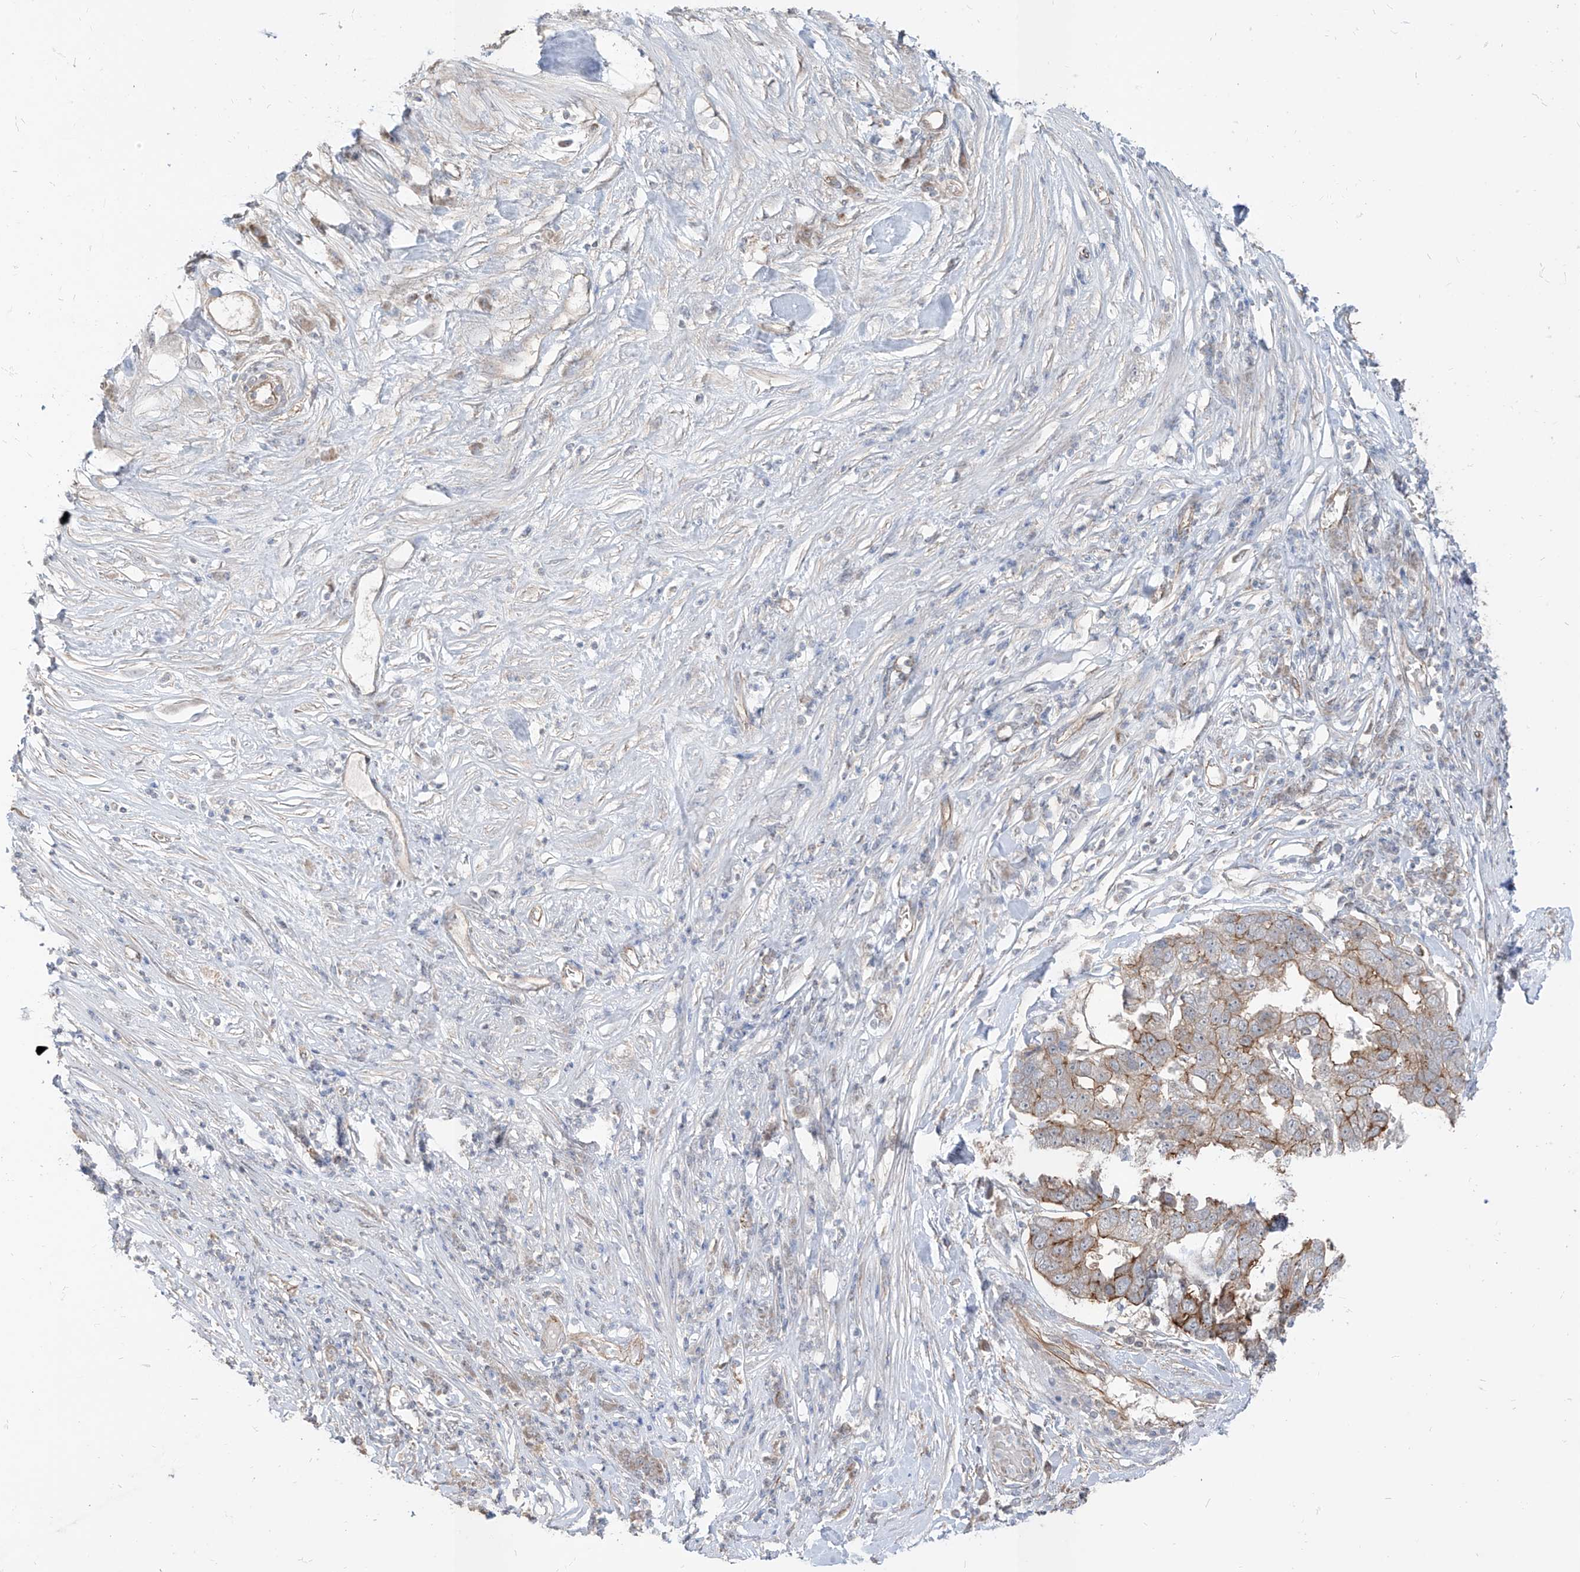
{"staining": {"intensity": "moderate", "quantity": "25%-75%", "location": "cytoplasmic/membranous"}, "tissue": "pancreatic cancer", "cell_type": "Tumor cells", "image_type": "cancer", "snomed": [{"axis": "morphology", "description": "Adenocarcinoma, NOS"}, {"axis": "topography", "description": "Pancreas"}], "caption": "Immunohistochemical staining of human adenocarcinoma (pancreatic) shows medium levels of moderate cytoplasmic/membranous staining in approximately 25%-75% of tumor cells. (IHC, brightfield microscopy, high magnification).", "gene": "EPHX4", "patient": {"sex": "female", "age": 61}}